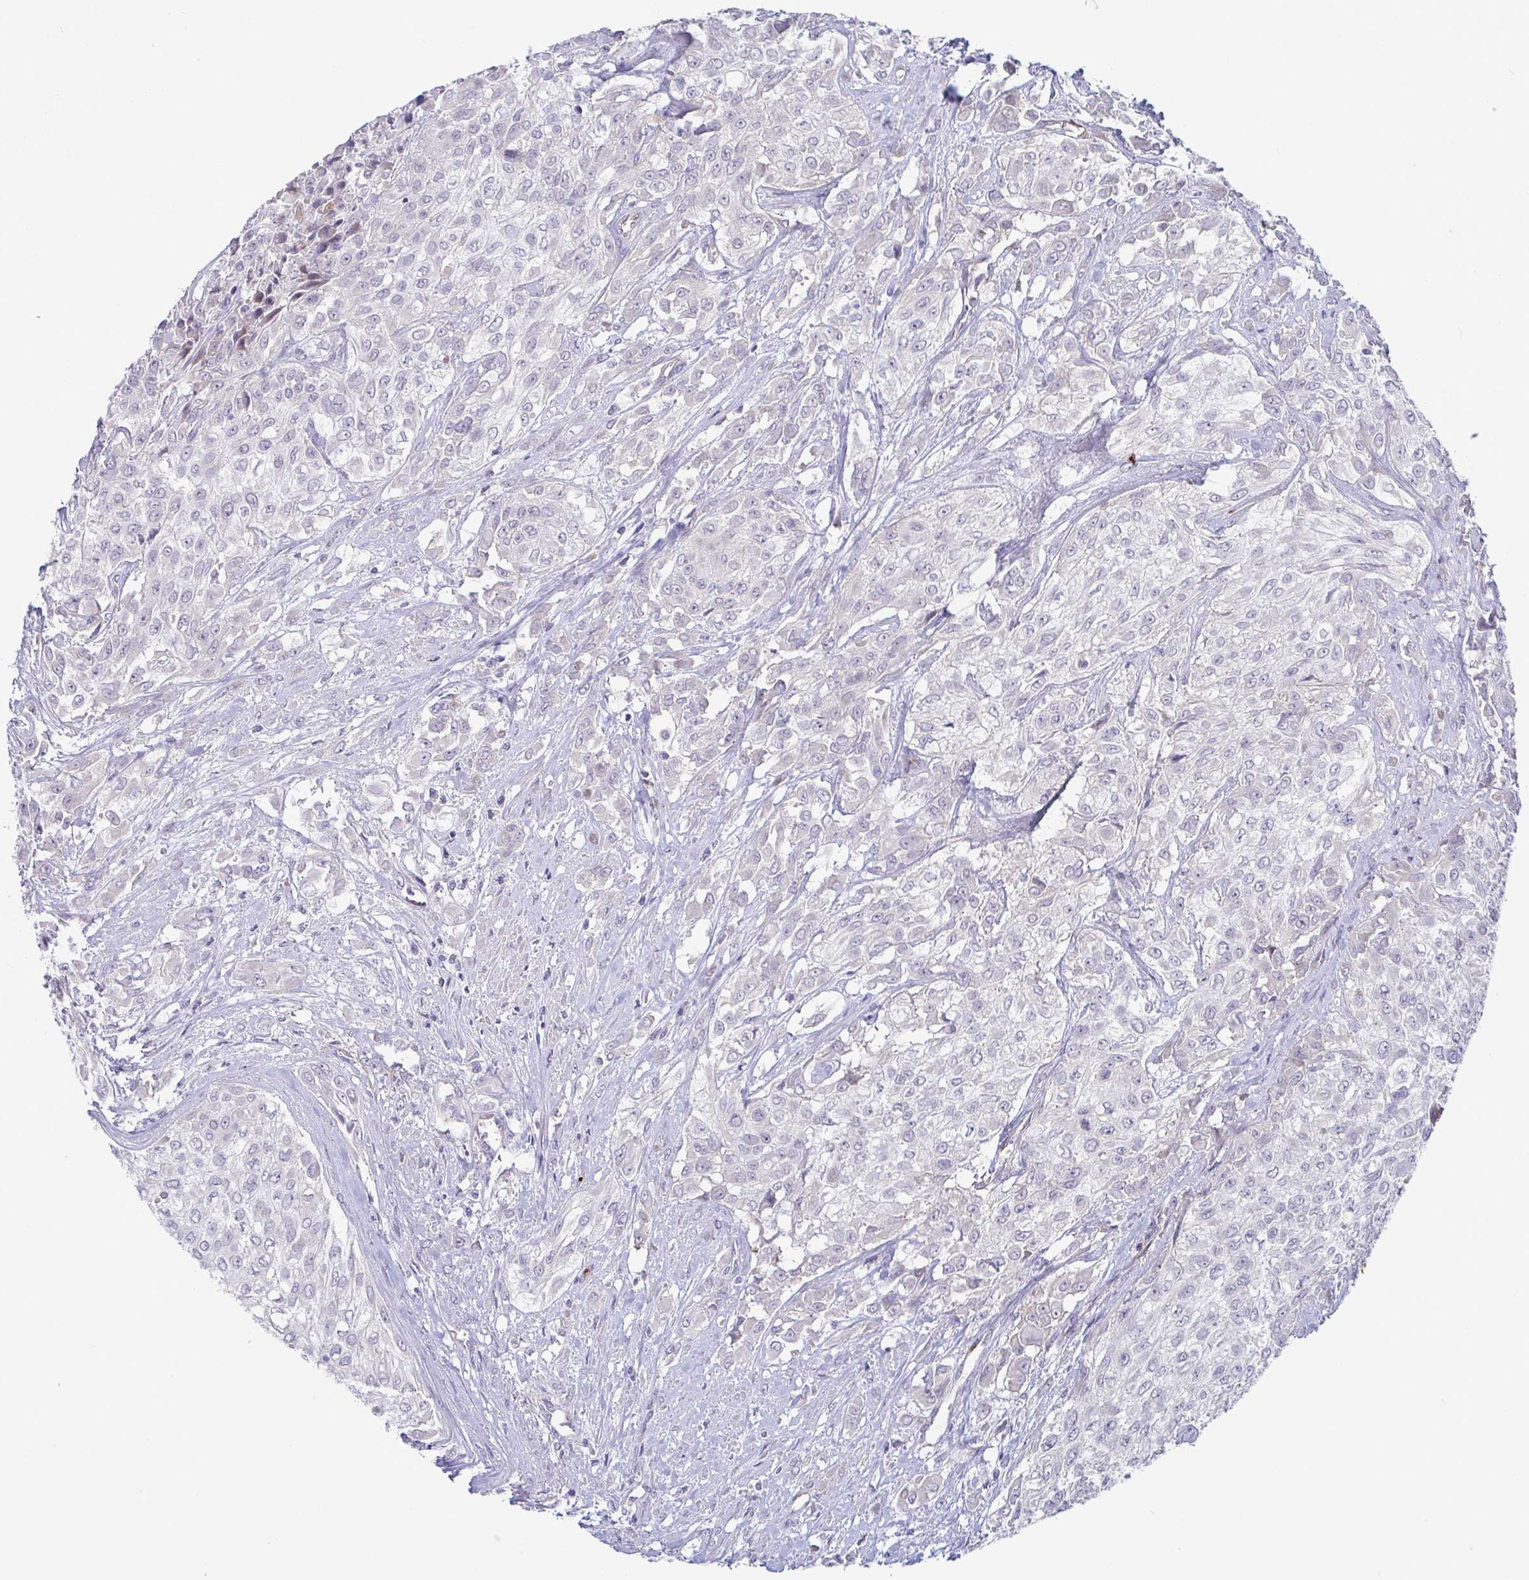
{"staining": {"intensity": "negative", "quantity": "none", "location": "none"}, "tissue": "urothelial cancer", "cell_type": "Tumor cells", "image_type": "cancer", "snomed": [{"axis": "morphology", "description": "Urothelial carcinoma, High grade"}, {"axis": "topography", "description": "Urinary bladder"}], "caption": "DAB (3,3'-diaminobenzidine) immunohistochemical staining of human urothelial cancer shows no significant positivity in tumor cells.", "gene": "IL37", "patient": {"sex": "male", "age": 57}}